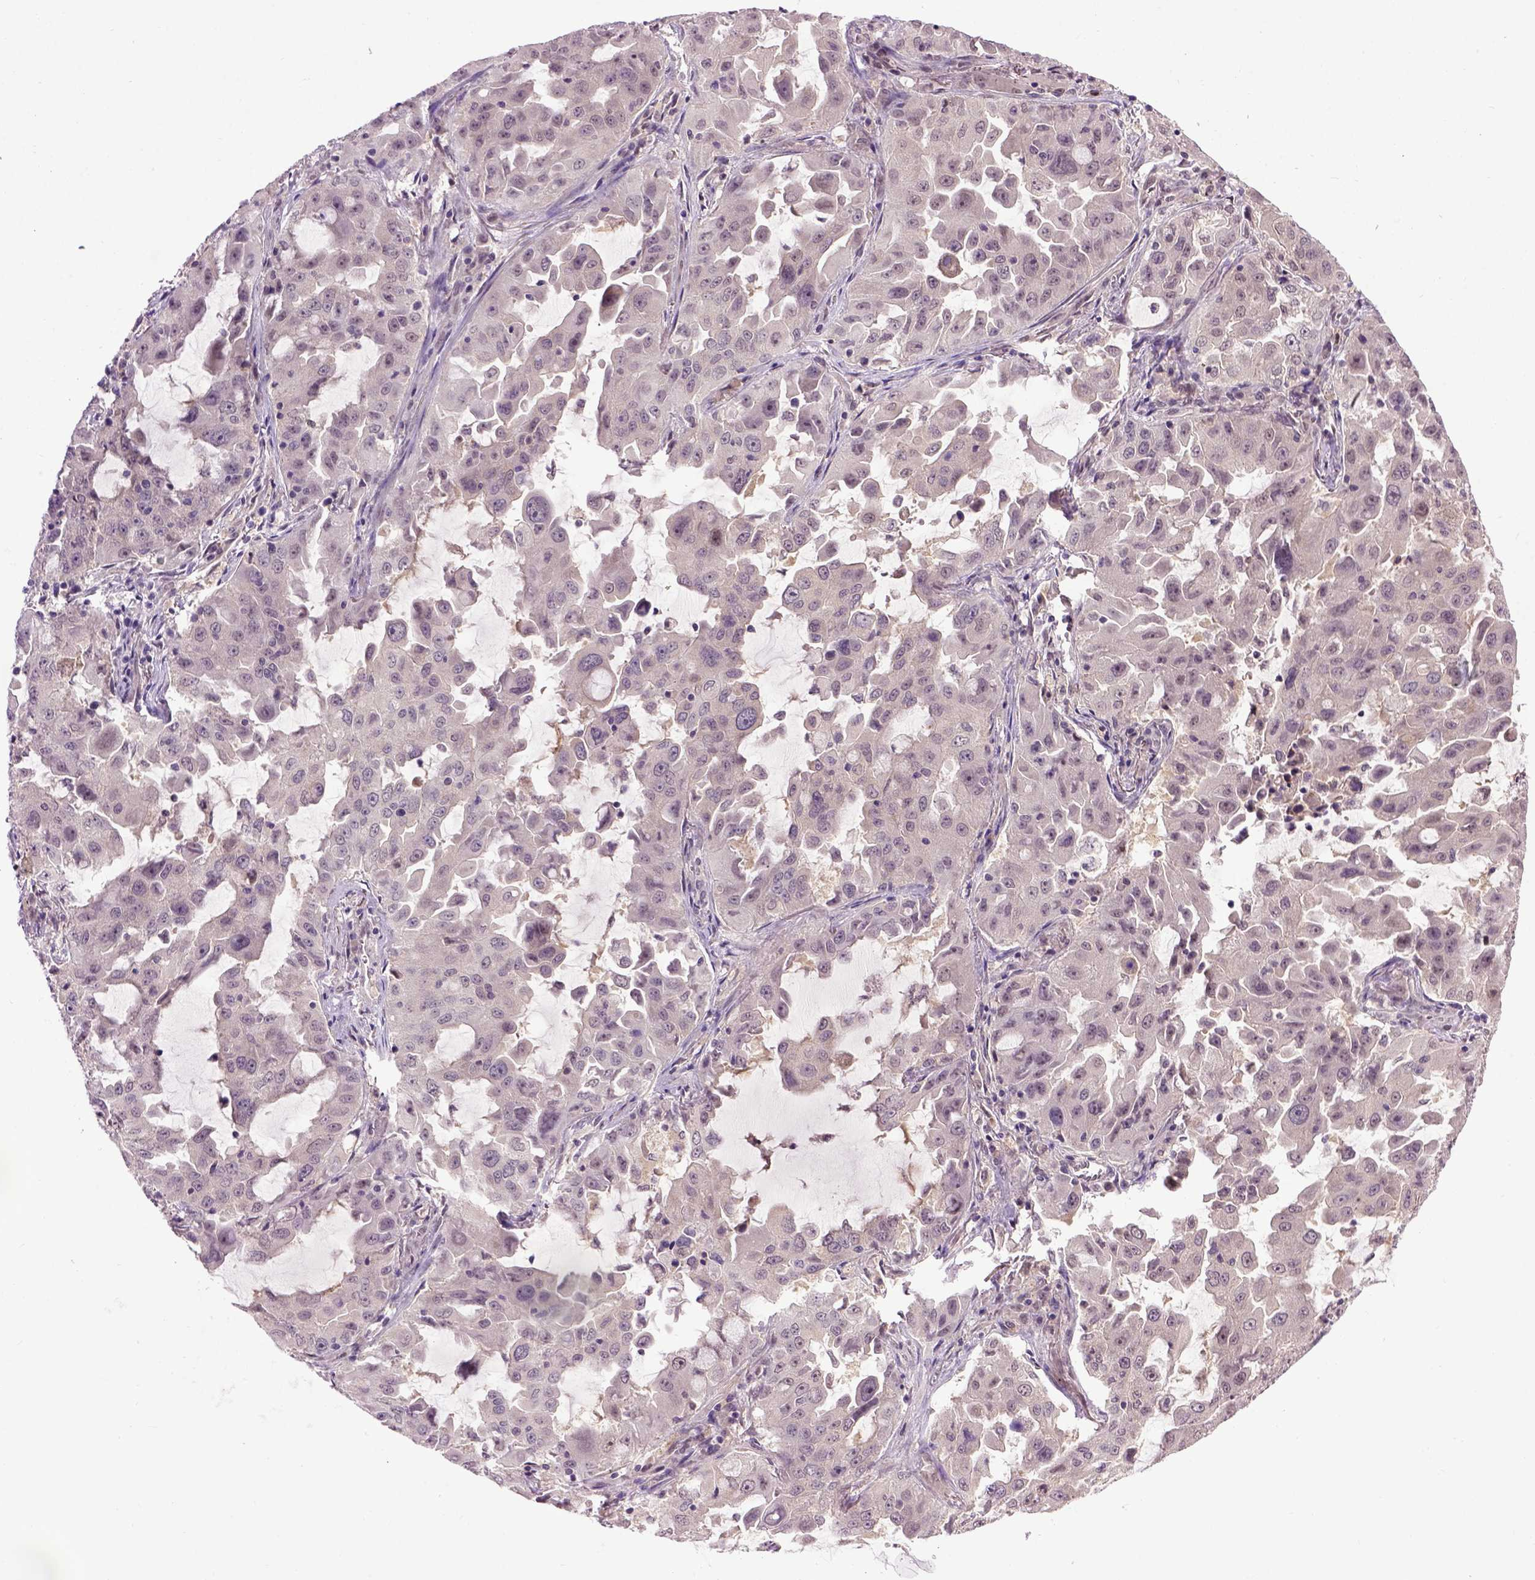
{"staining": {"intensity": "negative", "quantity": "none", "location": "none"}, "tissue": "lung cancer", "cell_type": "Tumor cells", "image_type": "cancer", "snomed": [{"axis": "morphology", "description": "Adenocarcinoma, NOS"}, {"axis": "topography", "description": "Lung"}], "caption": "Immunohistochemical staining of lung adenocarcinoma demonstrates no significant staining in tumor cells.", "gene": "RAB43", "patient": {"sex": "female", "age": 61}}